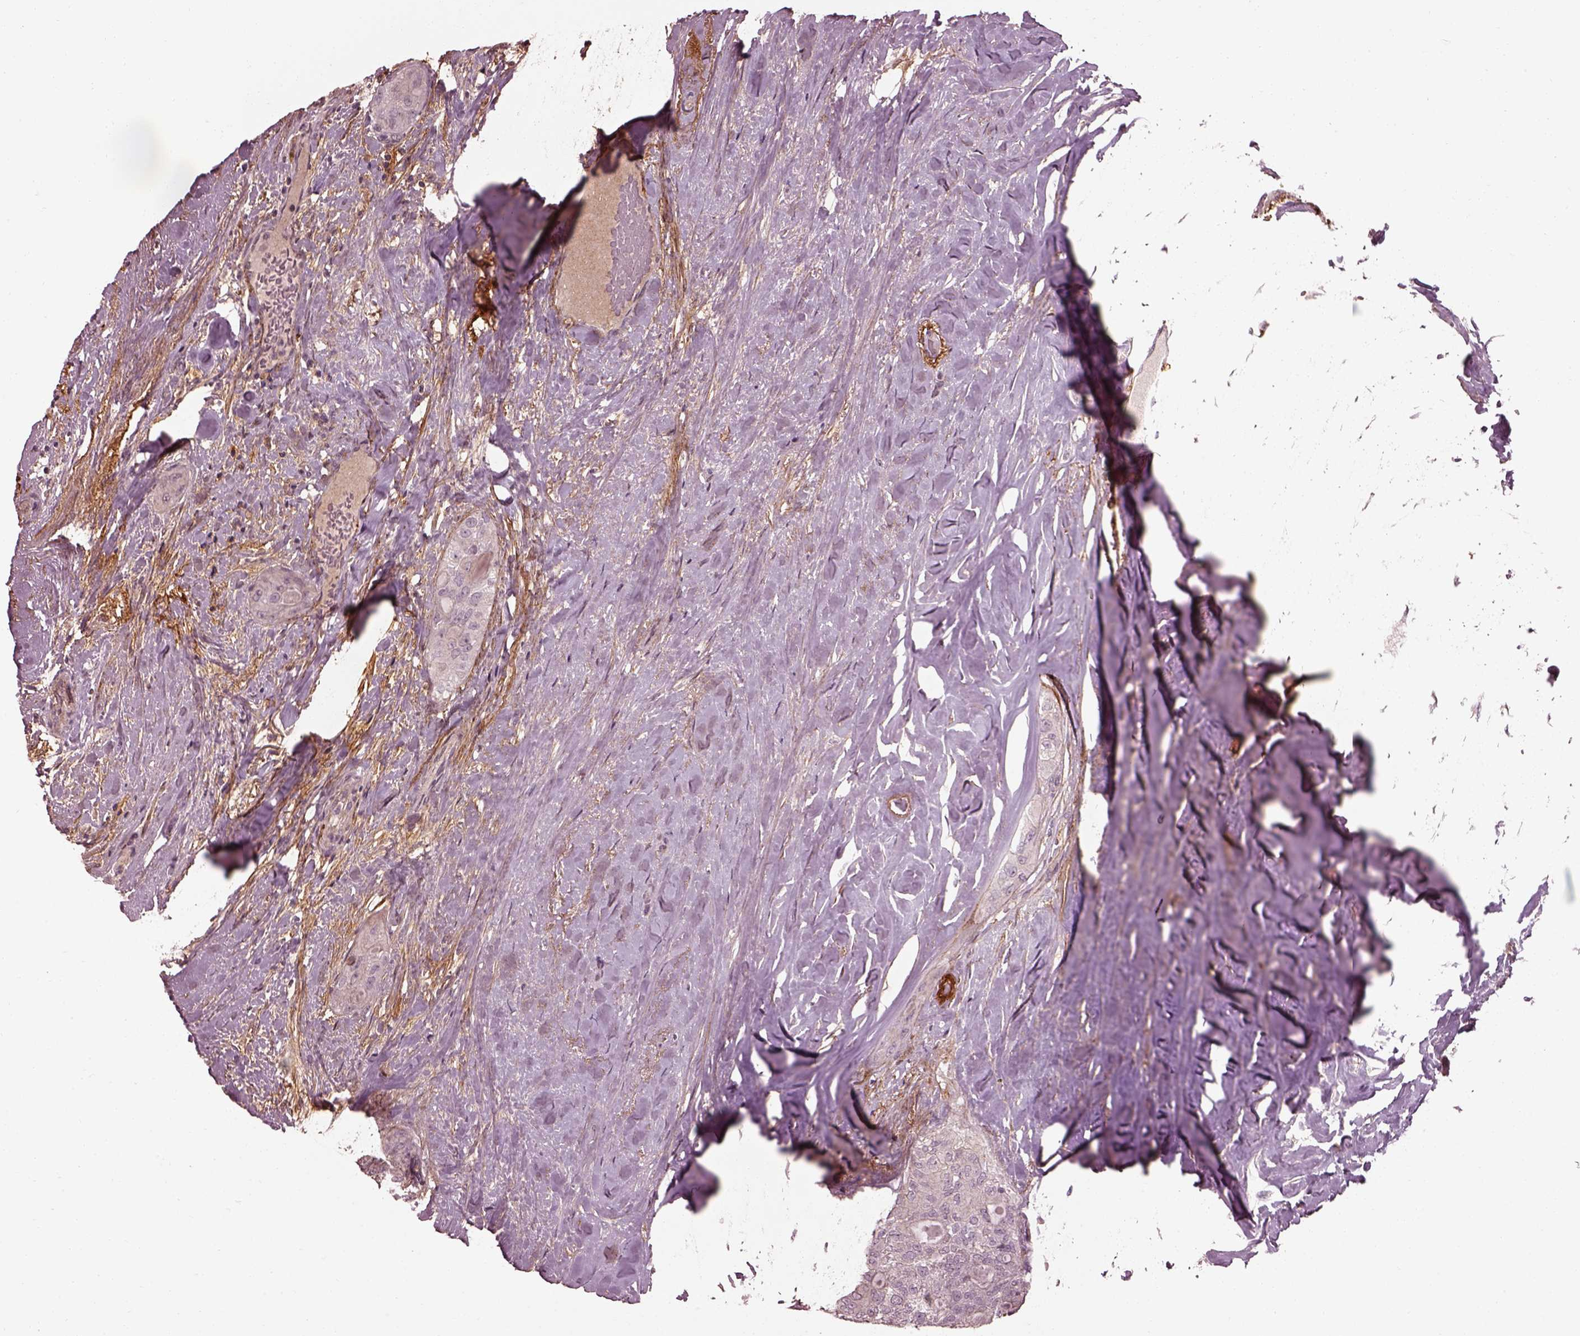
{"staining": {"intensity": "negative", "quantity": "none", "location": "none"}, "tissue": "thyroid cancer", "cell_type": "Tumor cells", "image_type": "cancer", "snomed": [{"axis": "morphology", "description": "Follicular adenoma carcinoma, NOS"}, {"axis": "topography", "description": "Thyroid gland"}], "caption": "Tumor cells show no significant positivity in thyroid cancer. The staining was performed using DAB (3,3'-diaminobenzidine) to visualize the protein expression in brown, while the nuclei were stained in blue with hematoxylin (Magnification: 20x).", "gene": "EFEMP1", "patient": {"sex": "male", "age": 75}}